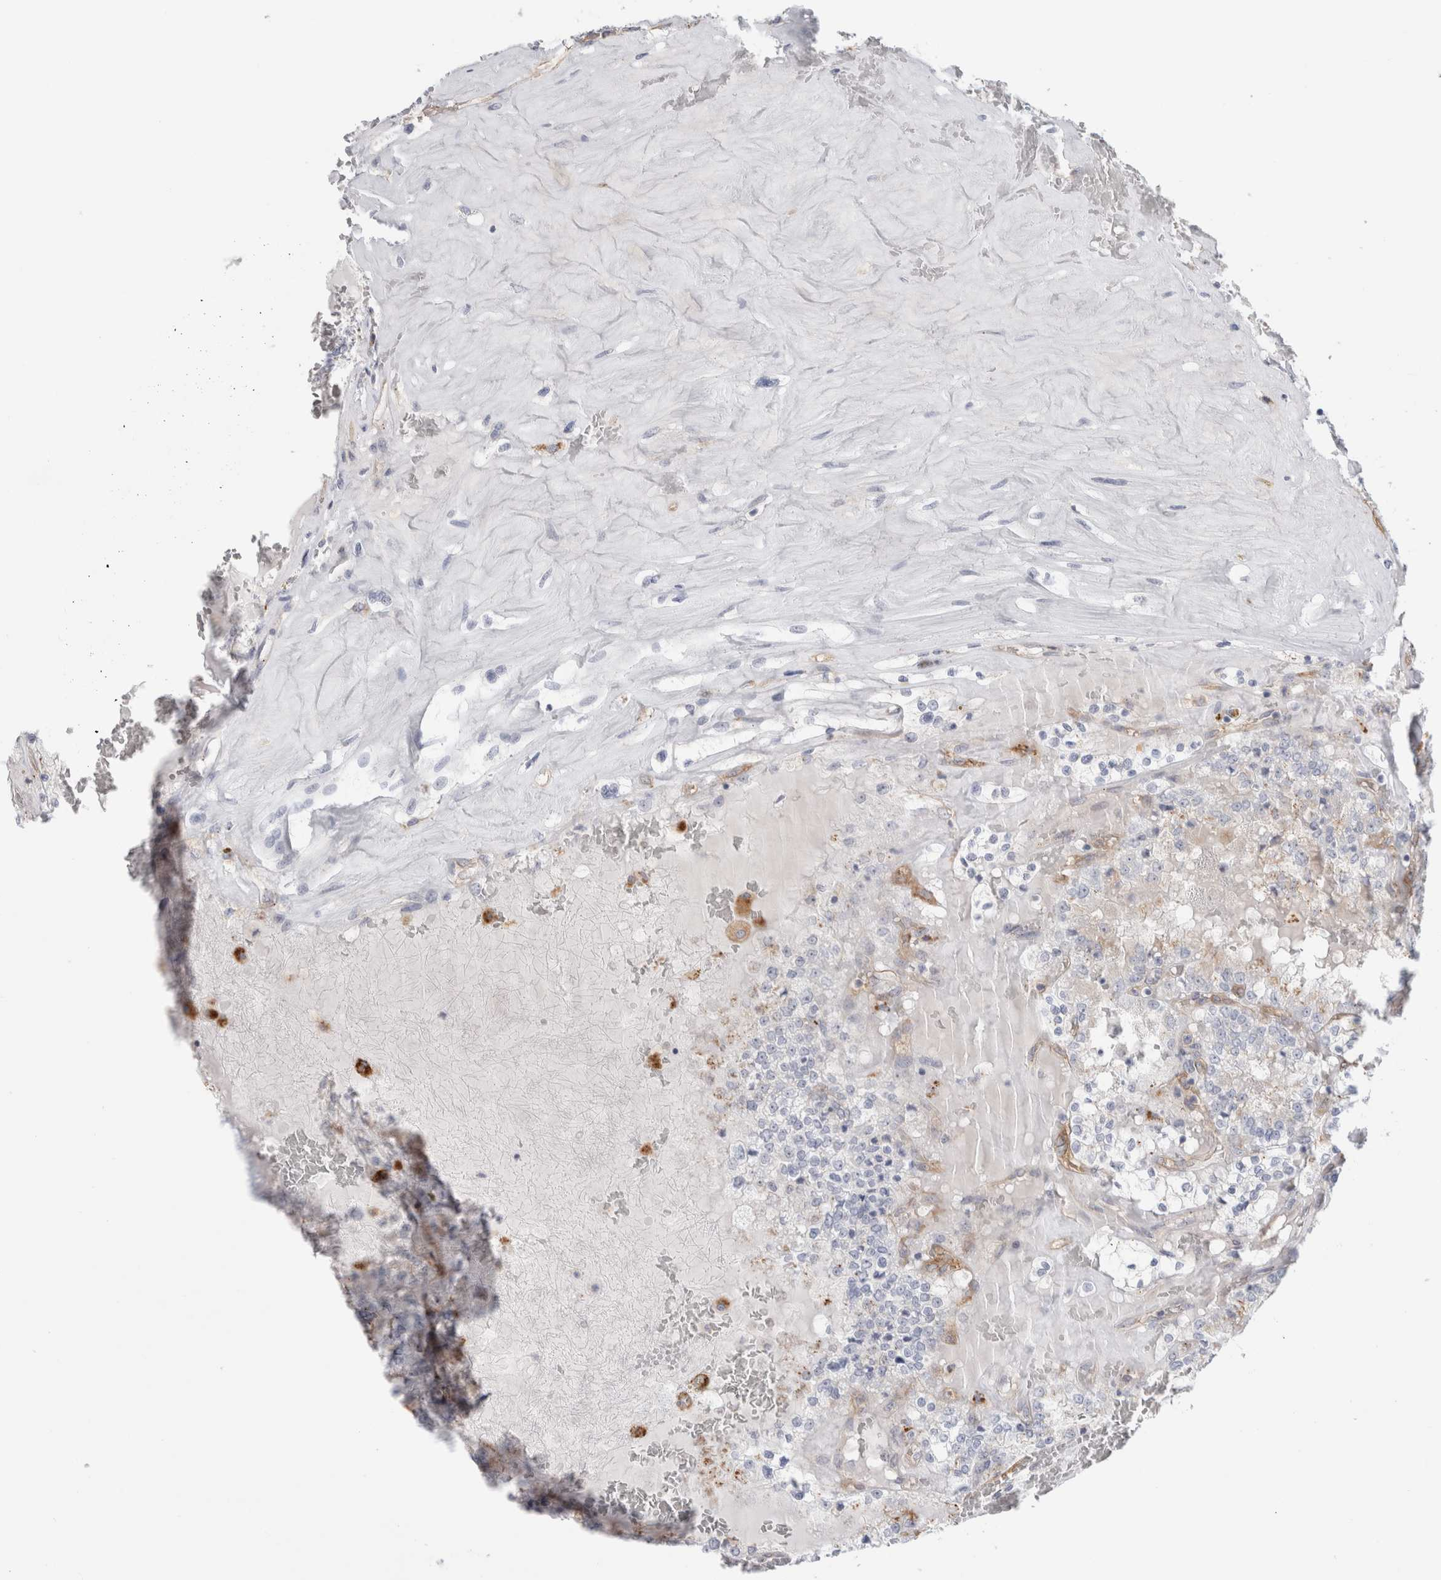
{"staining": {"intensity": "negative", "quantity": "none", "location": "none"}, "tissue": "renal cancer", "cell_type": "Tumor cells", "image_type": "cancer", "snomed": [{"axis": "morphology", "description": "Adenocarcinoma, NOS"}, {"axis": "topography", "description": "Kidney"}], "caption": "DAB immunohistochemical staining of renal cancer shows no significant positivity in tumor cells.", "gene": "ANKMY1", "patient": {"sex": "female", "age": 56}}